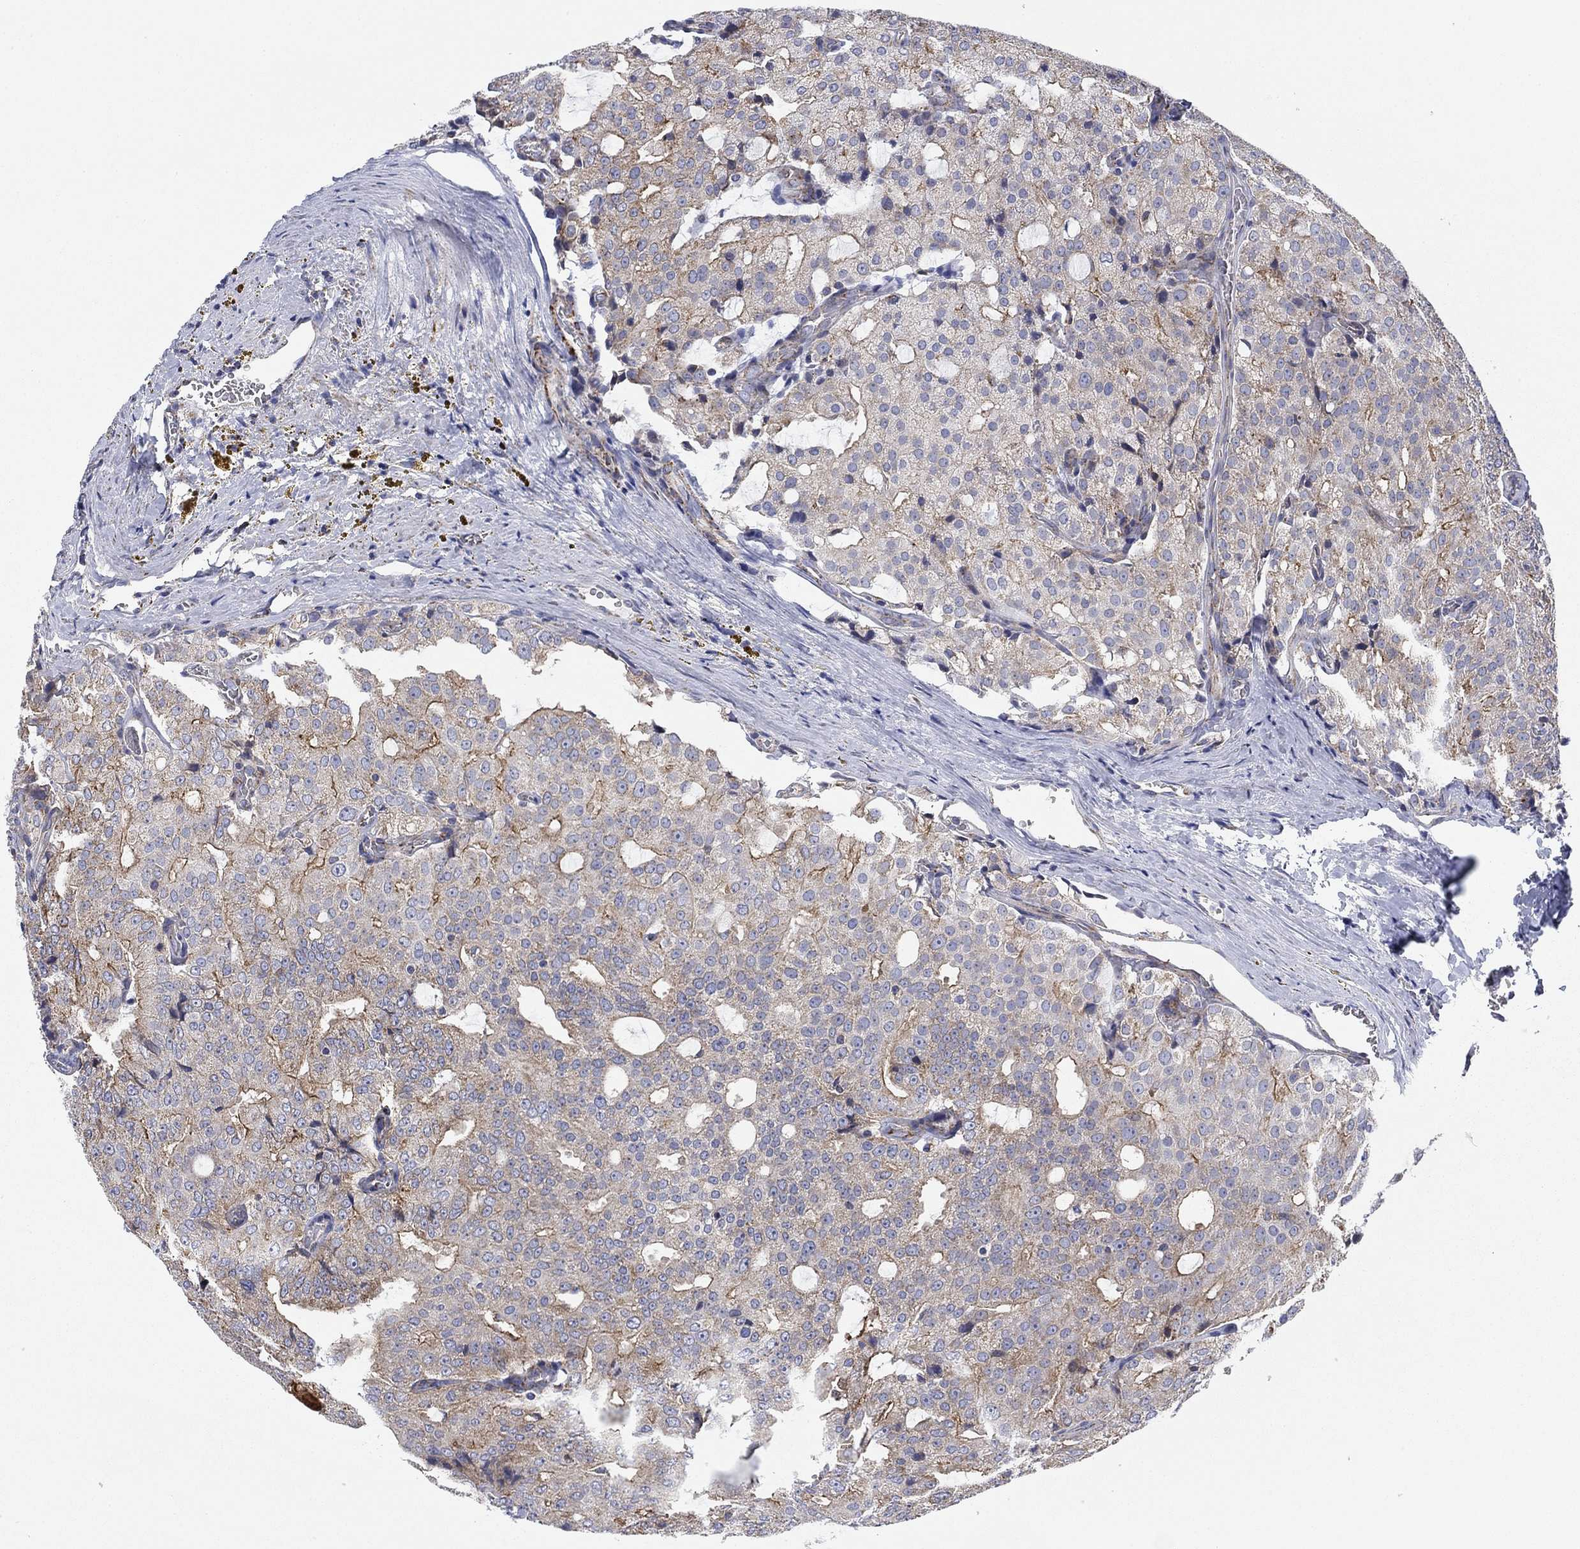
{"staining": {"intensity": "moderate", "quantity": "<25%", "location": "cytoplasmic/membranous"}, "tissue": "prostate cancer", "cell_type": "Tumor cells", "image_type": "cancer", "snomed": [{"axis": "morphology", "description": "Adenocarcinoma, NOS"}, {"axis": "topography", "description": "Prostate and seminal vesicle, NOS"}, {"axis": "topography", "description": "Prostate"}], "caption": "Protein staining displays moderate cytoplasmic/membranous expression in about <25% of tumor cells in prostate cancer.", "gene": "NACAD", "patient": {"sex": "male", "age": 67}}